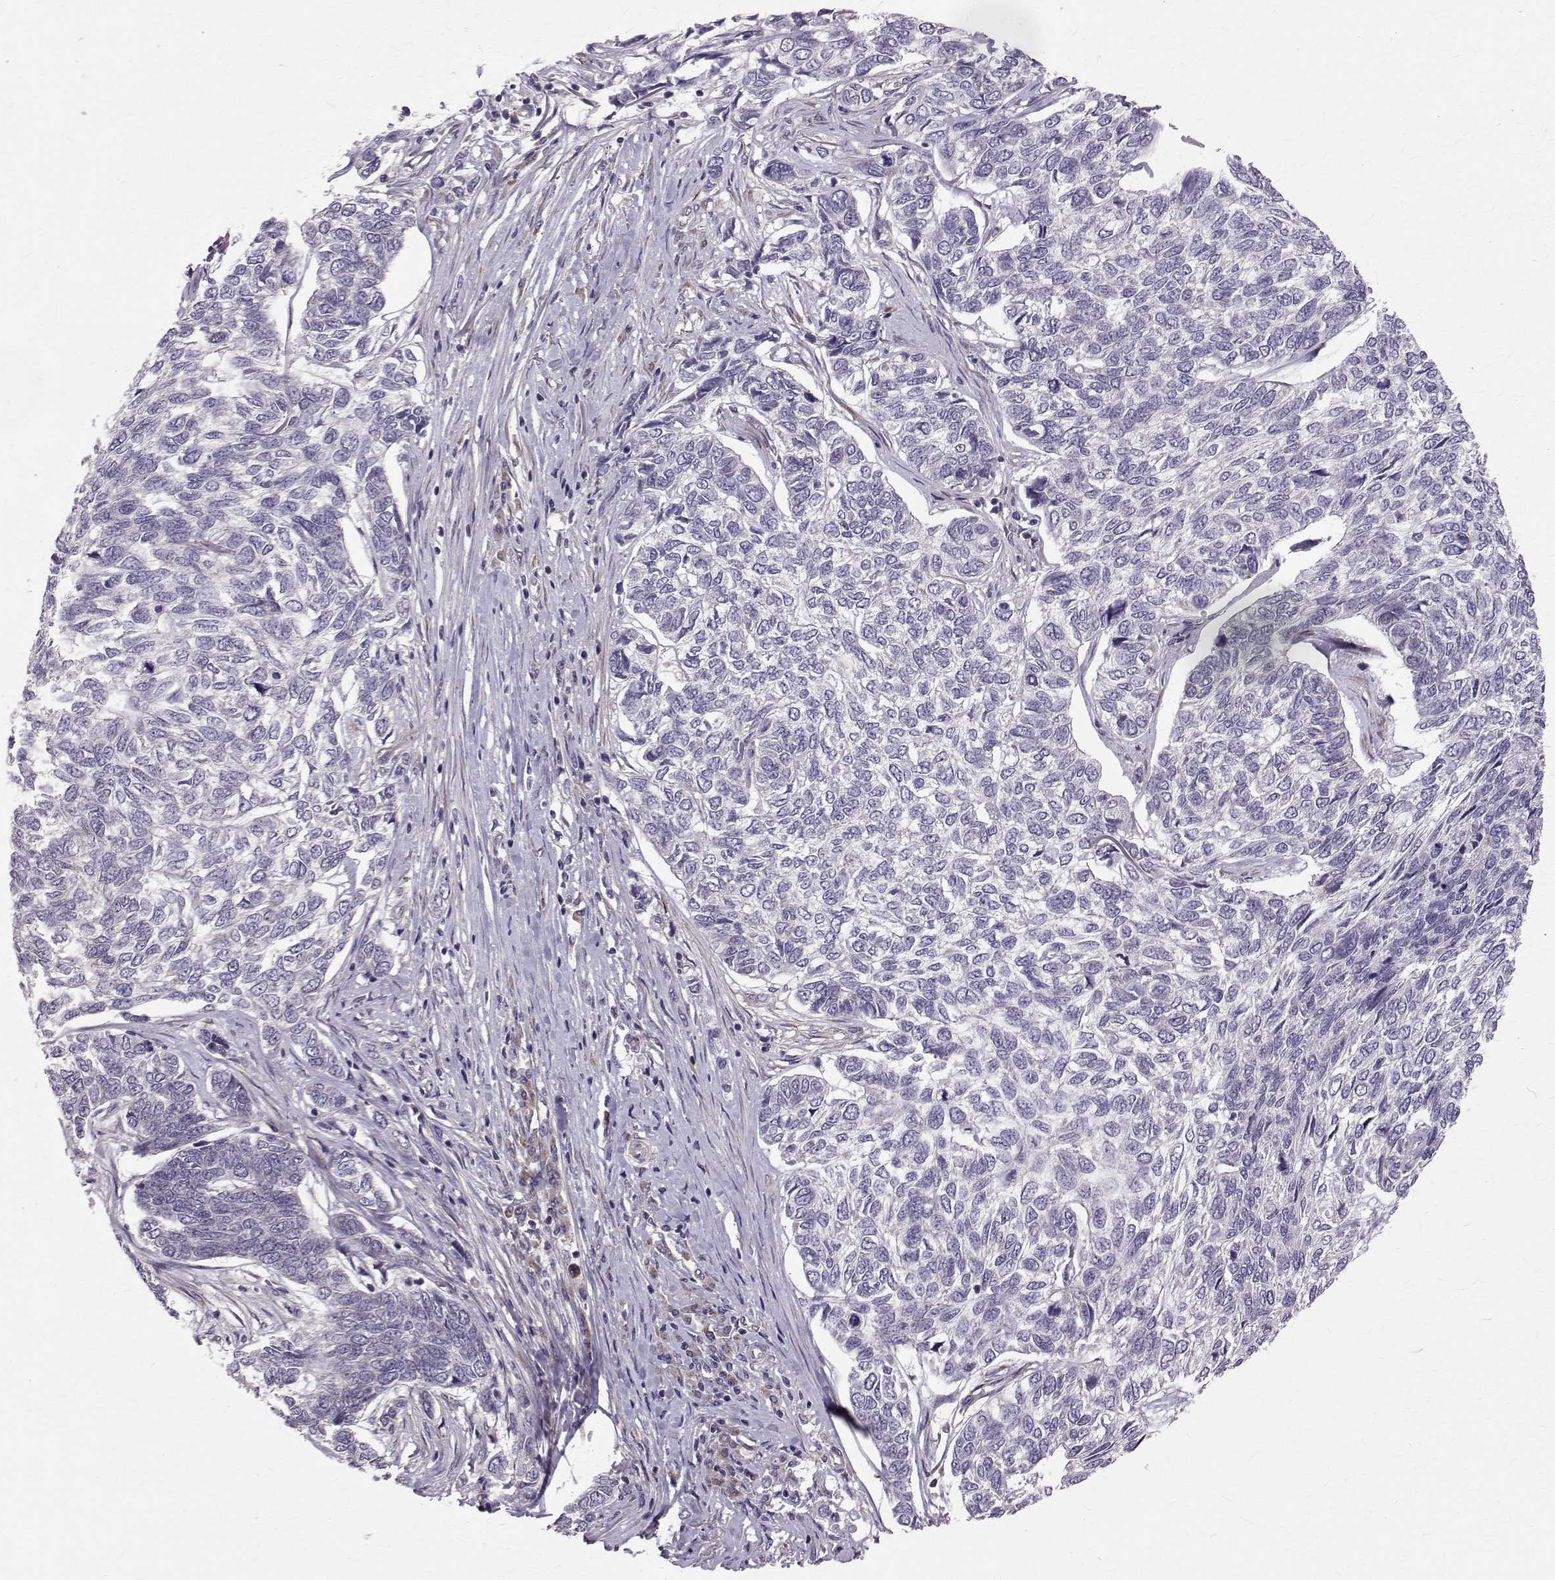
{"staining": {"intensity": "negative", "quantity": "none", "location": "none"}, "tissue": "skin cancer", "cell_type": "Tumor cells", "image_type": "cancer", "snomed": [{"axis": "morphology", "description": "Basal cell carcinoma"}, {"axis": "topography", "description": "Skin"}], "caption": "A histopathology image of skin cancer (basal cell carcinoma) stained for a protein exhibits no brown staining in tumor cells.", "gene": "ARFGAP1", "patient": {"sex": "female", "age": 65}}